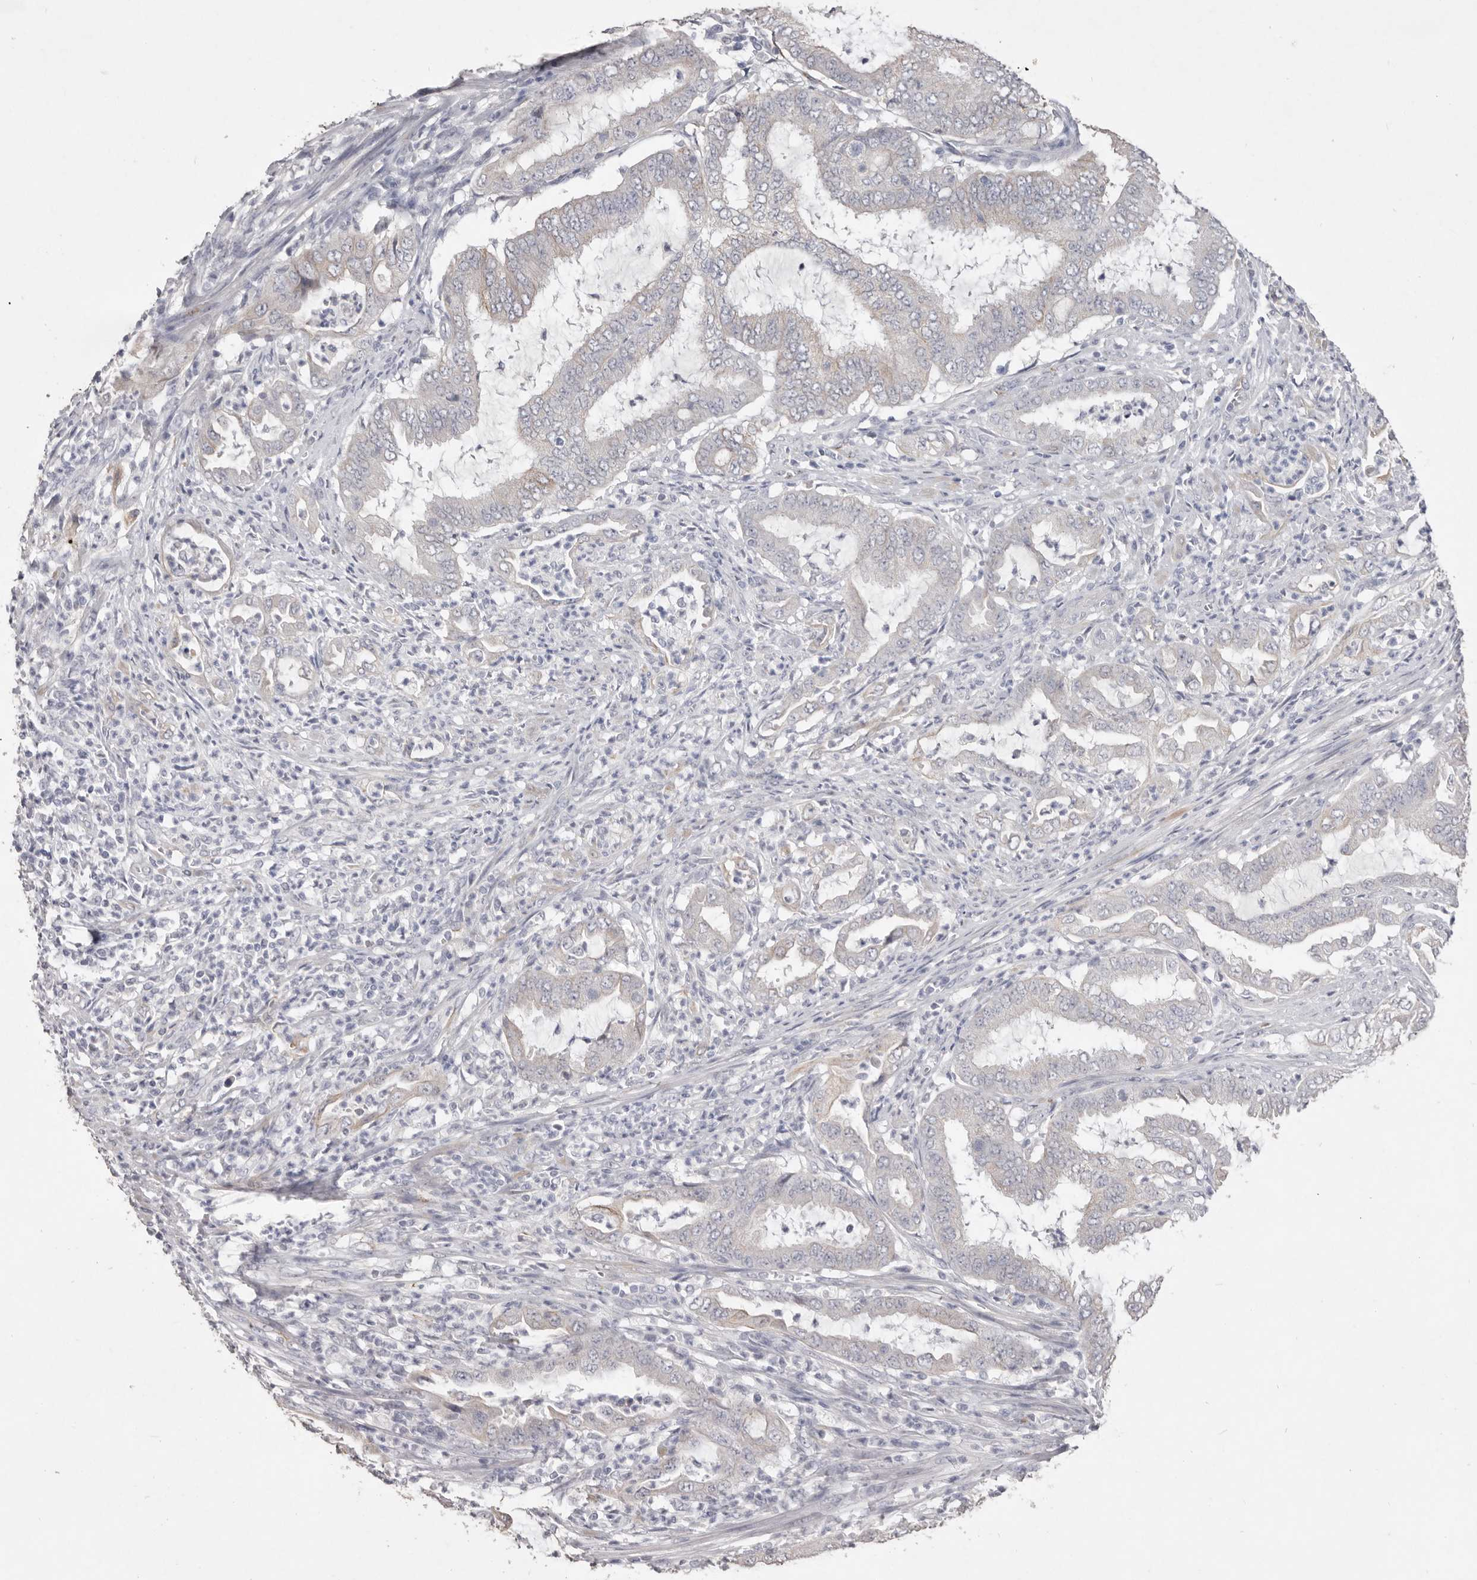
{"staining": {"intensity": "negative", "quantity": "none", "location": "none"}, "tissue": "endometrial cancer", "cell_type": "Tumor cells", "image_type": "cancer", "snomed": [{"axis": "morphology", "description": "Adenocarcinoma, NOS"}, {"axis": "topography", "description": "Endometrium"}], "caption": "An immunohistochemistry histopathology image of endometrial adenocarcinoma is shown. There is no staining in tumor cells of endometrial adenocarcinoma. The staining was performed using DAB (3,3'-diaminobenzidine) to visualize the protein expression in brown, while the nuclei were stained in blue with hematoxylin (Magnification: 20x).", "gene": "ZYG11B", "patient": {"sex": "female", "age": 51}}